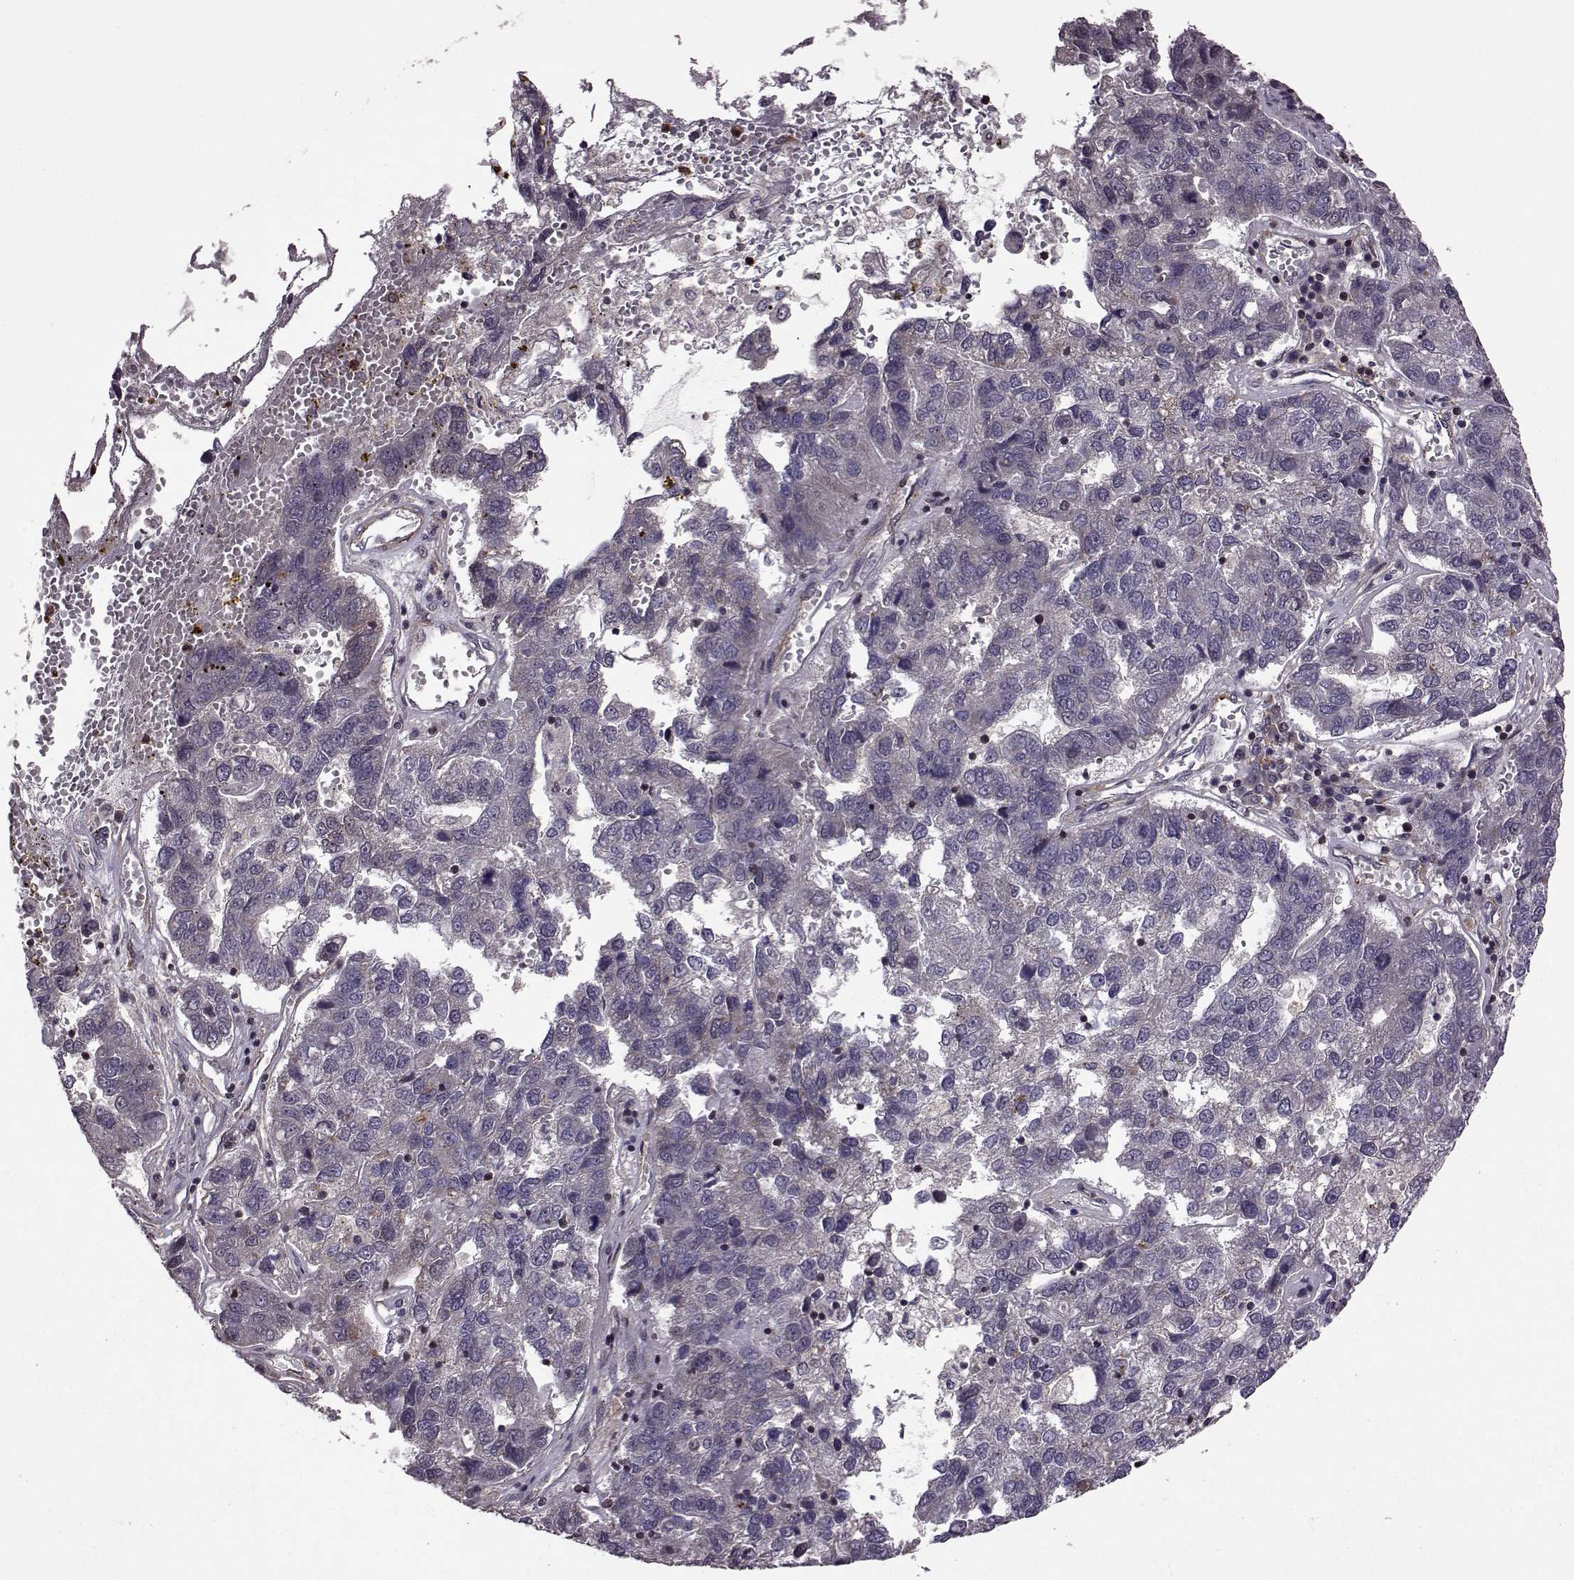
{"staining": {"intensity": "negative", "quantity": "none", "location": "none"}, "tissue": "pancreatic cancer", "cell_type": "Tumor cells", "image_type": "cancer", "snomed": [{"axis": "morphology", "description": "Adenocarcinoma, NOS"}, {"axis": "topography", "description": "Pancreas"}], "caption": "This micrograph is of pancreatic adenocarcinoma stained with immunohistochemistry to label a protein in brown with the nuclei are counter-stained blue. There is no expression in tumor cells.", "gene": "TRMU", "patient": {"sex": "female", "age": 61}}